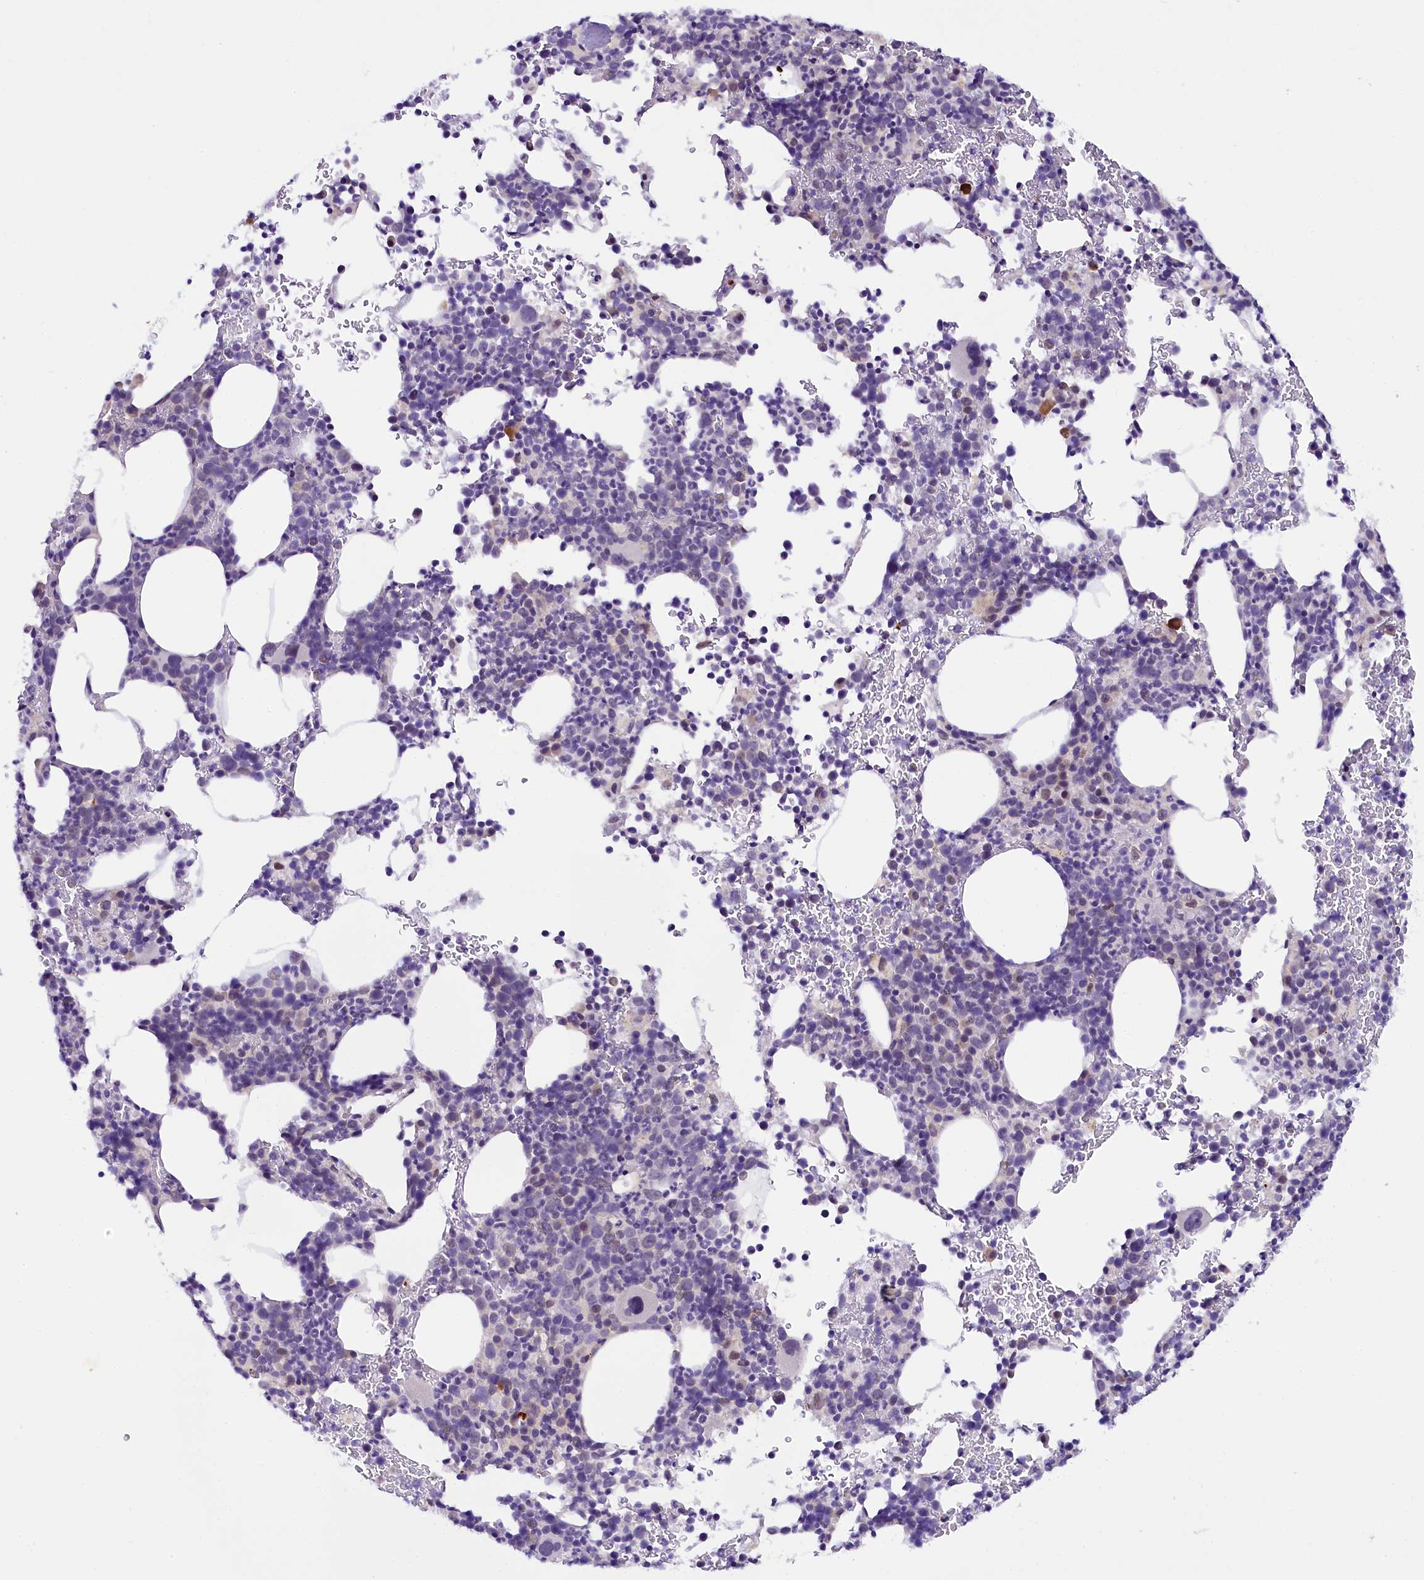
{"staining": {"intensity": "negative", "quantity": "none", "location": "none"}, "tissue": "bone marrow", "cell_type": "Hematopoietic cells", "image_type": "normal", "snomed": [{"axis": "morphology", "description": "Normal tissue, NOS"}, {"axis": "topography", "description": "Bone marrow"}], "caption": "Immunohistochemistry (IHC) of normal bone marrow reveals no staining in hematopoietic cells. (DAB IHC, high magnification).", "gene": "IQCN", "patient": {"sex": "female", "age": 82}}